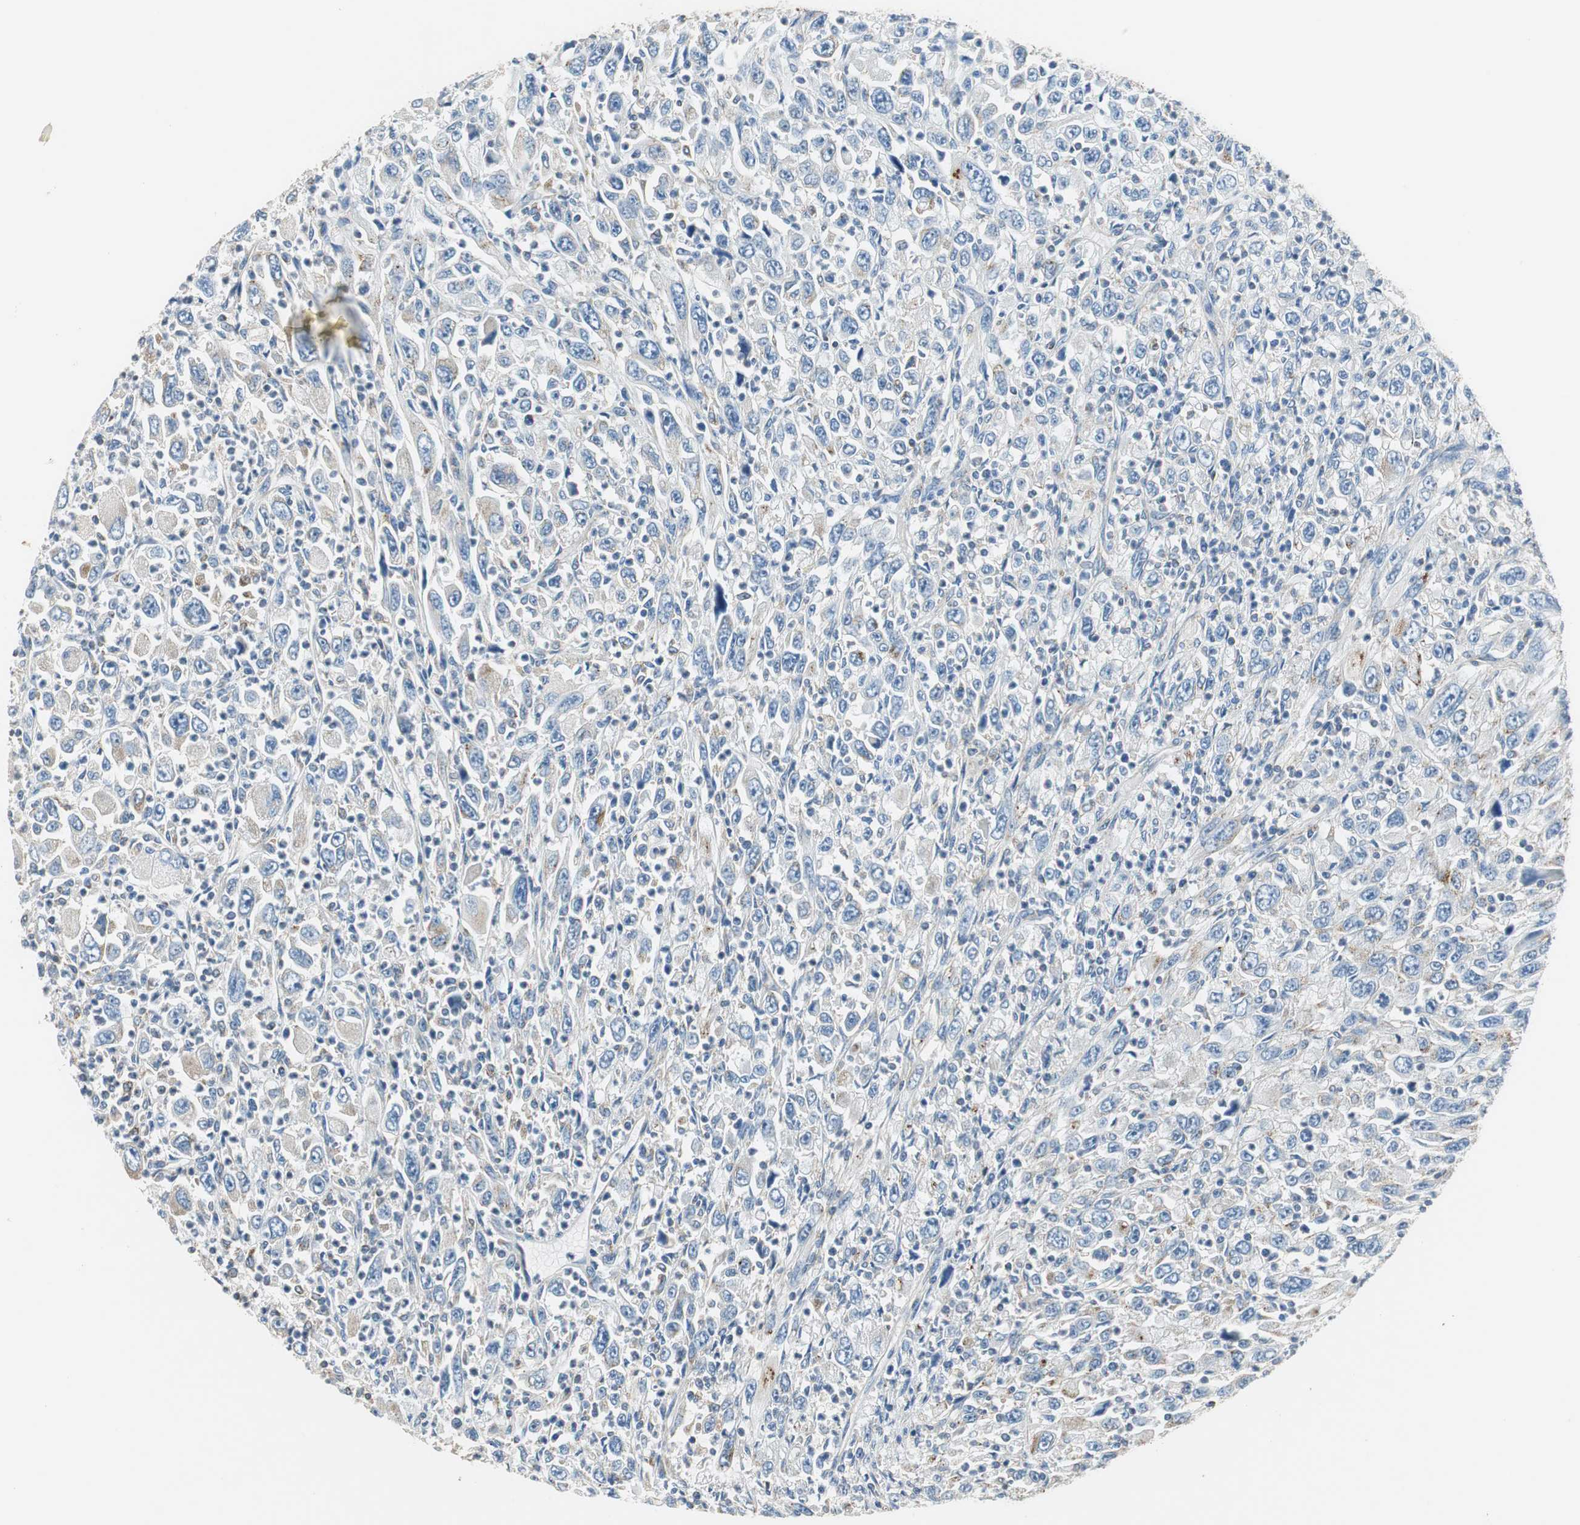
{"staining": {"intensity": "negative", "quantity": "none", "location": "none"}, "tissue": "melanoma", "cell_type": "Tumor cells", "image_type": "cancer", "snomed": [{"axis": "morphology", "description": "Malignant melanoma, Metastatic site"}, {"axis": "topography", "description": "Skin"}], "caption": "Melanoma was stained to show a protein in brown. There is no significant expression in tumor cells.", "gene": "GSTK1", "patient": {"sex": "female", "age": 56}}